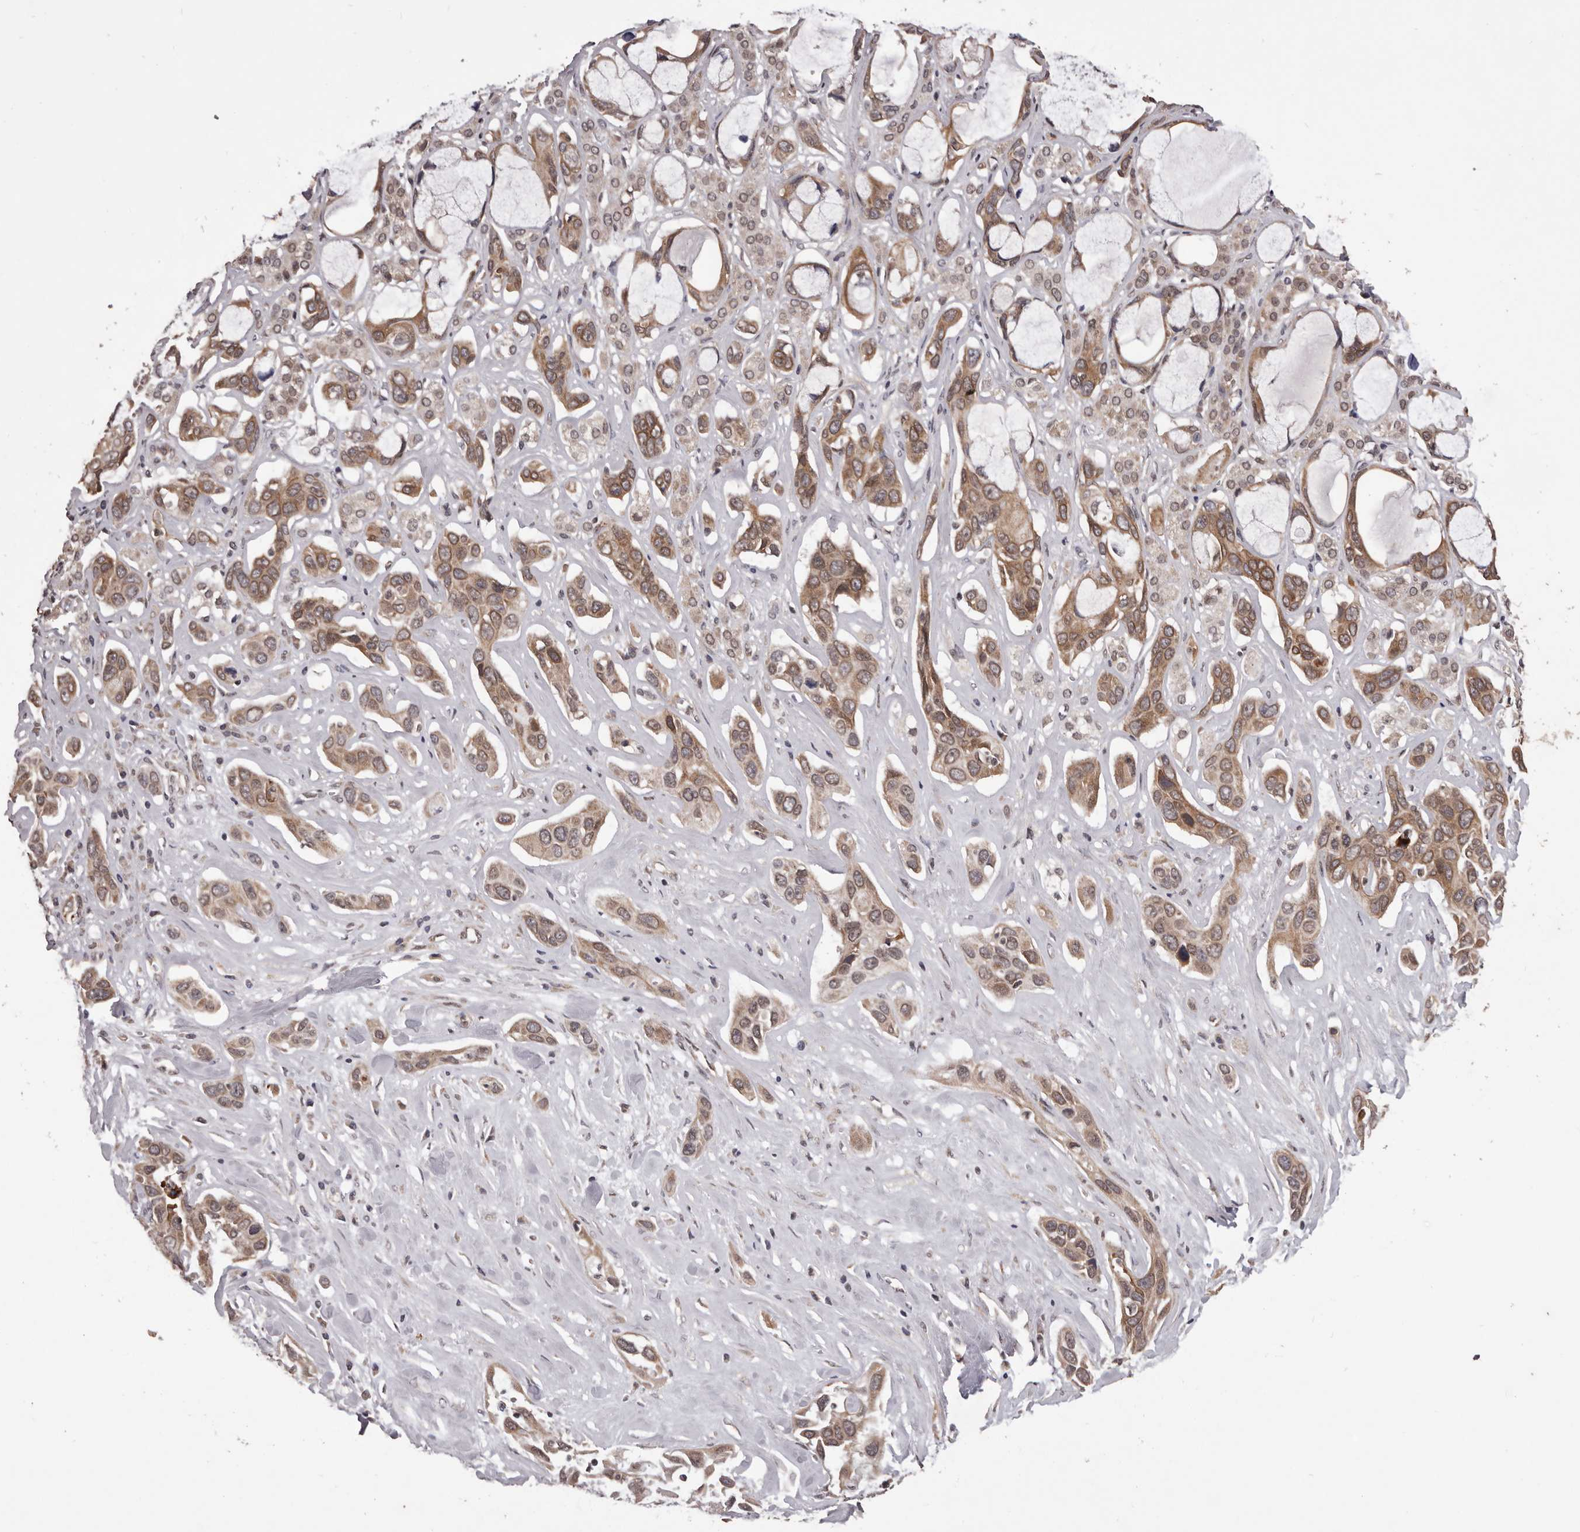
{"staining": {"intensity": "moderate", "quantity": ">75%", "location": "cytoplasmic/membranous"}, "tissue": "pancreatic cancer", "cell_type": "Tumor cells", "image_type": "cancer", "snomed": [{"axis": "morphology", "description": "Adenocarcinoma, NOS"}, {"axis": "topography", "description": "Pancreas"}], "caption": "An image of pancreatic adenocarcinoma stained for a protein shows moderate cytoplasmic/membranous brown staining in tumor cells. Nuclei are stained in blue.", "gene": "CELF3", "patient": {"sex": "female", "age": 60}}